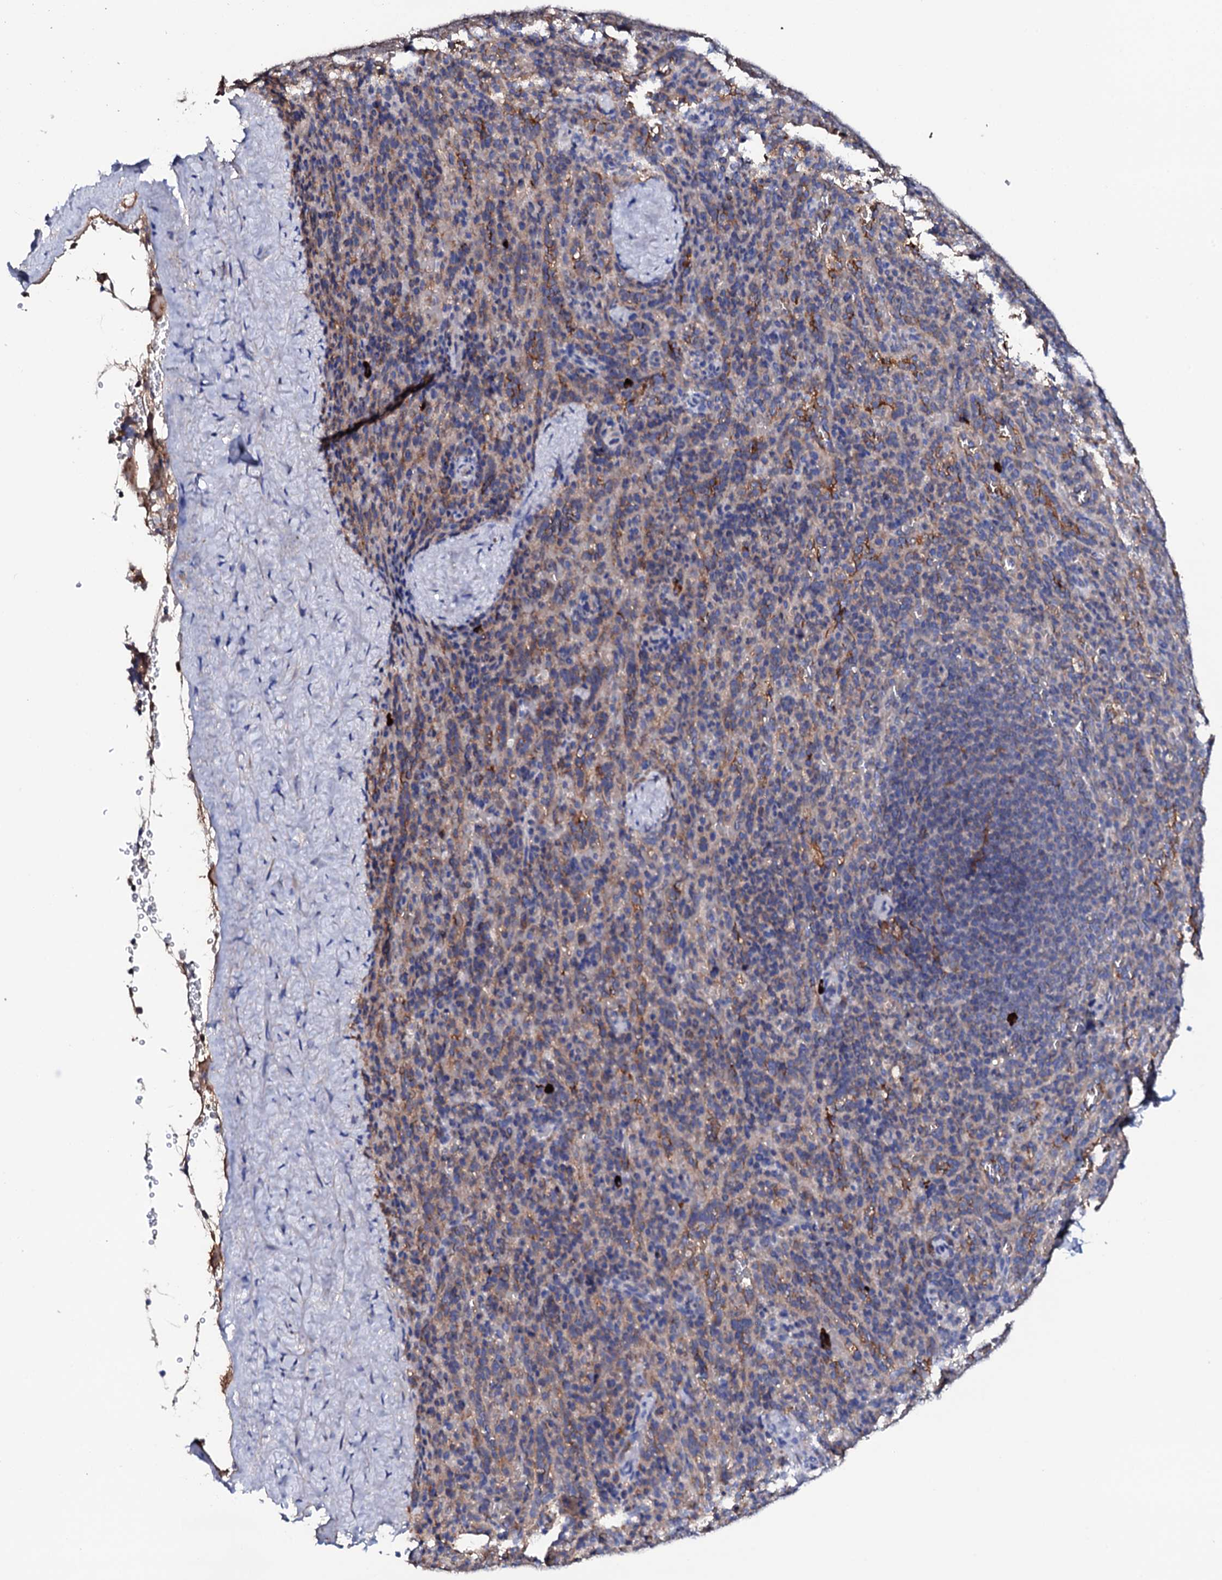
{"staining": {"intensity": "weak", "quantity": "<25%", "location": "cytoplasmic/membranous"}, "tissue": "spleen", "cell_type": "Cells in red pulp", "image_type": "normal", "snomed": [{"axis": "morphology", "description": "Normal tissue, NOS"}, {"axis": "topography", "description": "Spleen"}], "caption": "Human spleen stained for a protein using immunohistochemistry (IHC) shows no positivity in cells in red pulp.", "gene": "TCAF2C", "patient": {"sex": "female", "age": 21}}